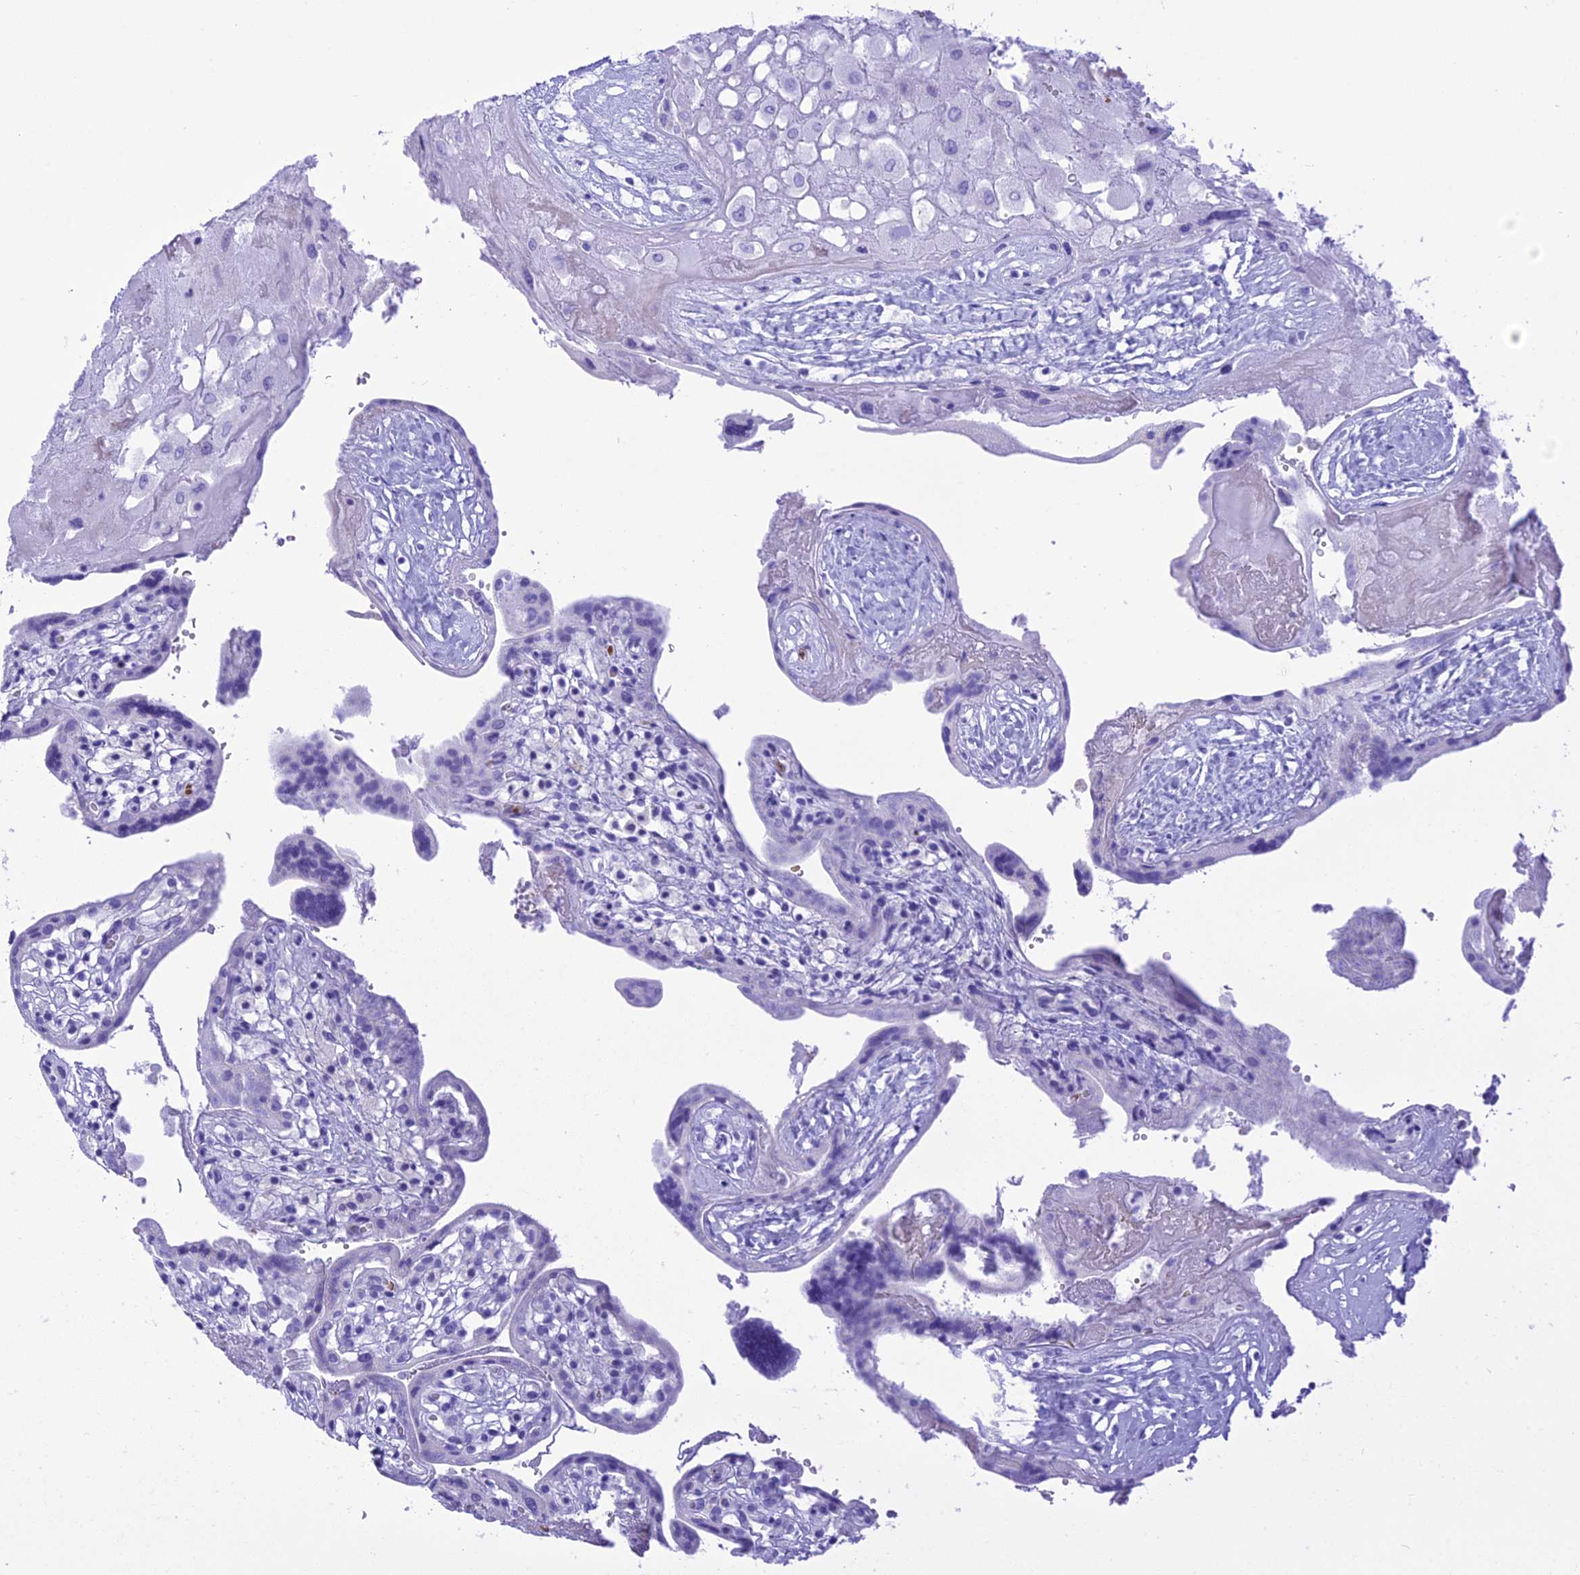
{"staining": {"intensity": "negative", "quantity": "none", "location": "none"}, "tissue": "placenta", "cell_type": "Decidual cells", "image_type": "normal", "snomed": [{"axis": "morphology", "description": "Normal tissue, NOS"}, {"axis": "topography", "description": "Placenta"}], "caption": "Immunohistochemistry (IHC) of benign placenta reveals no positivity in decidual cells.", "gene": "GLYATL1B", "patient": {"sex": "female", "age": 37}}